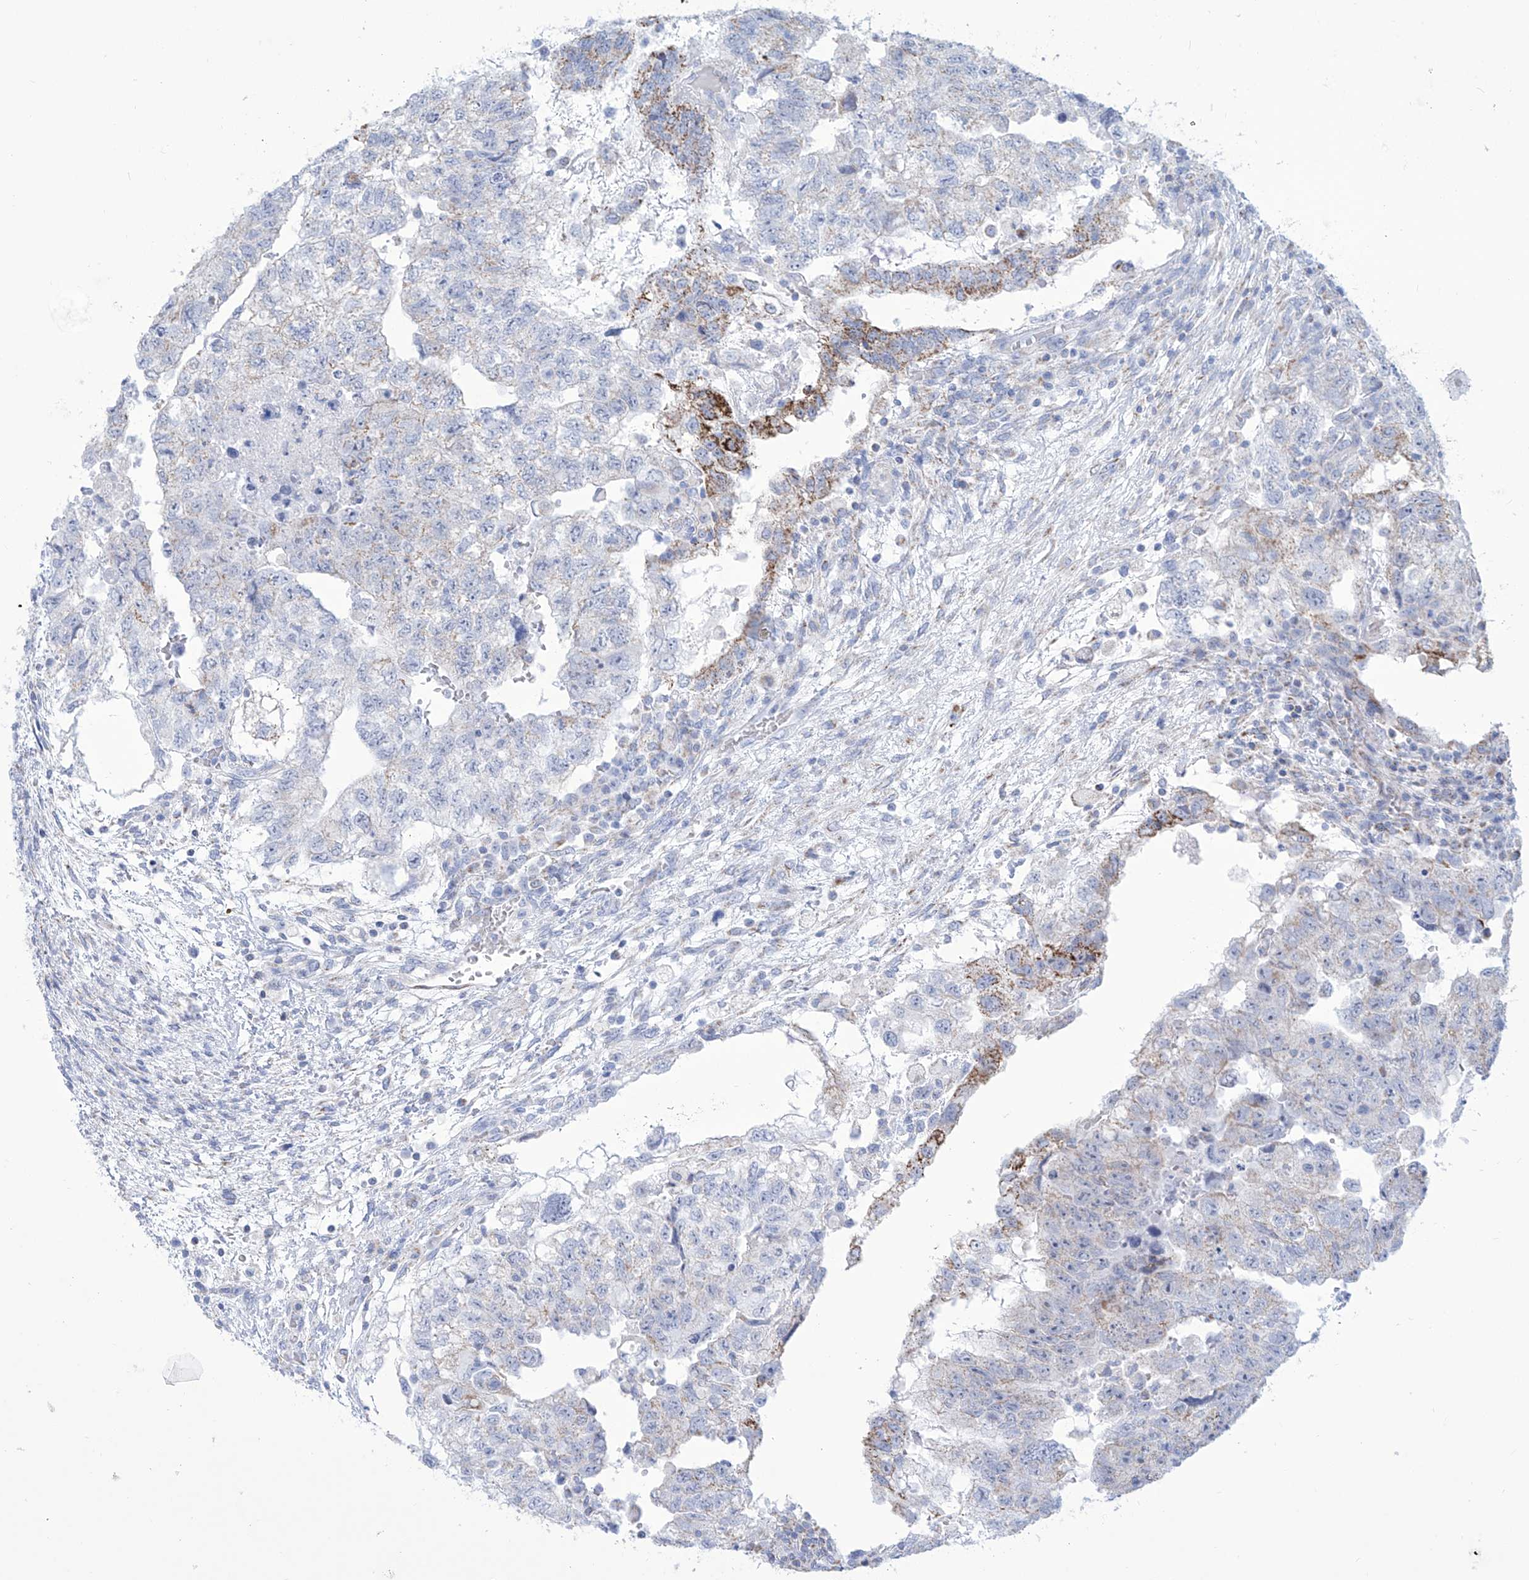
{"staining": {"intensity": "moderate", "quantity": "<25%", "location": "cytoplasmic/membranous"}, "tissue": "testis cancer", "cell_type": "Tumor cells", "image_type": "cancer", "snomed": [{"axis": "morphology", "description": "Carcinoma, Embryonal, NOS"}, {"axis": "topography", "description": "Testis"}], "caption": "A photomicrograph of human embryonal carcinoma (testis) stained for a protein exhibits moderate cytoplasmic/membranous brown staining in tumor cells.", "gene": "ALDH6A1", "patient": {"sex": "male", "age": 36}}